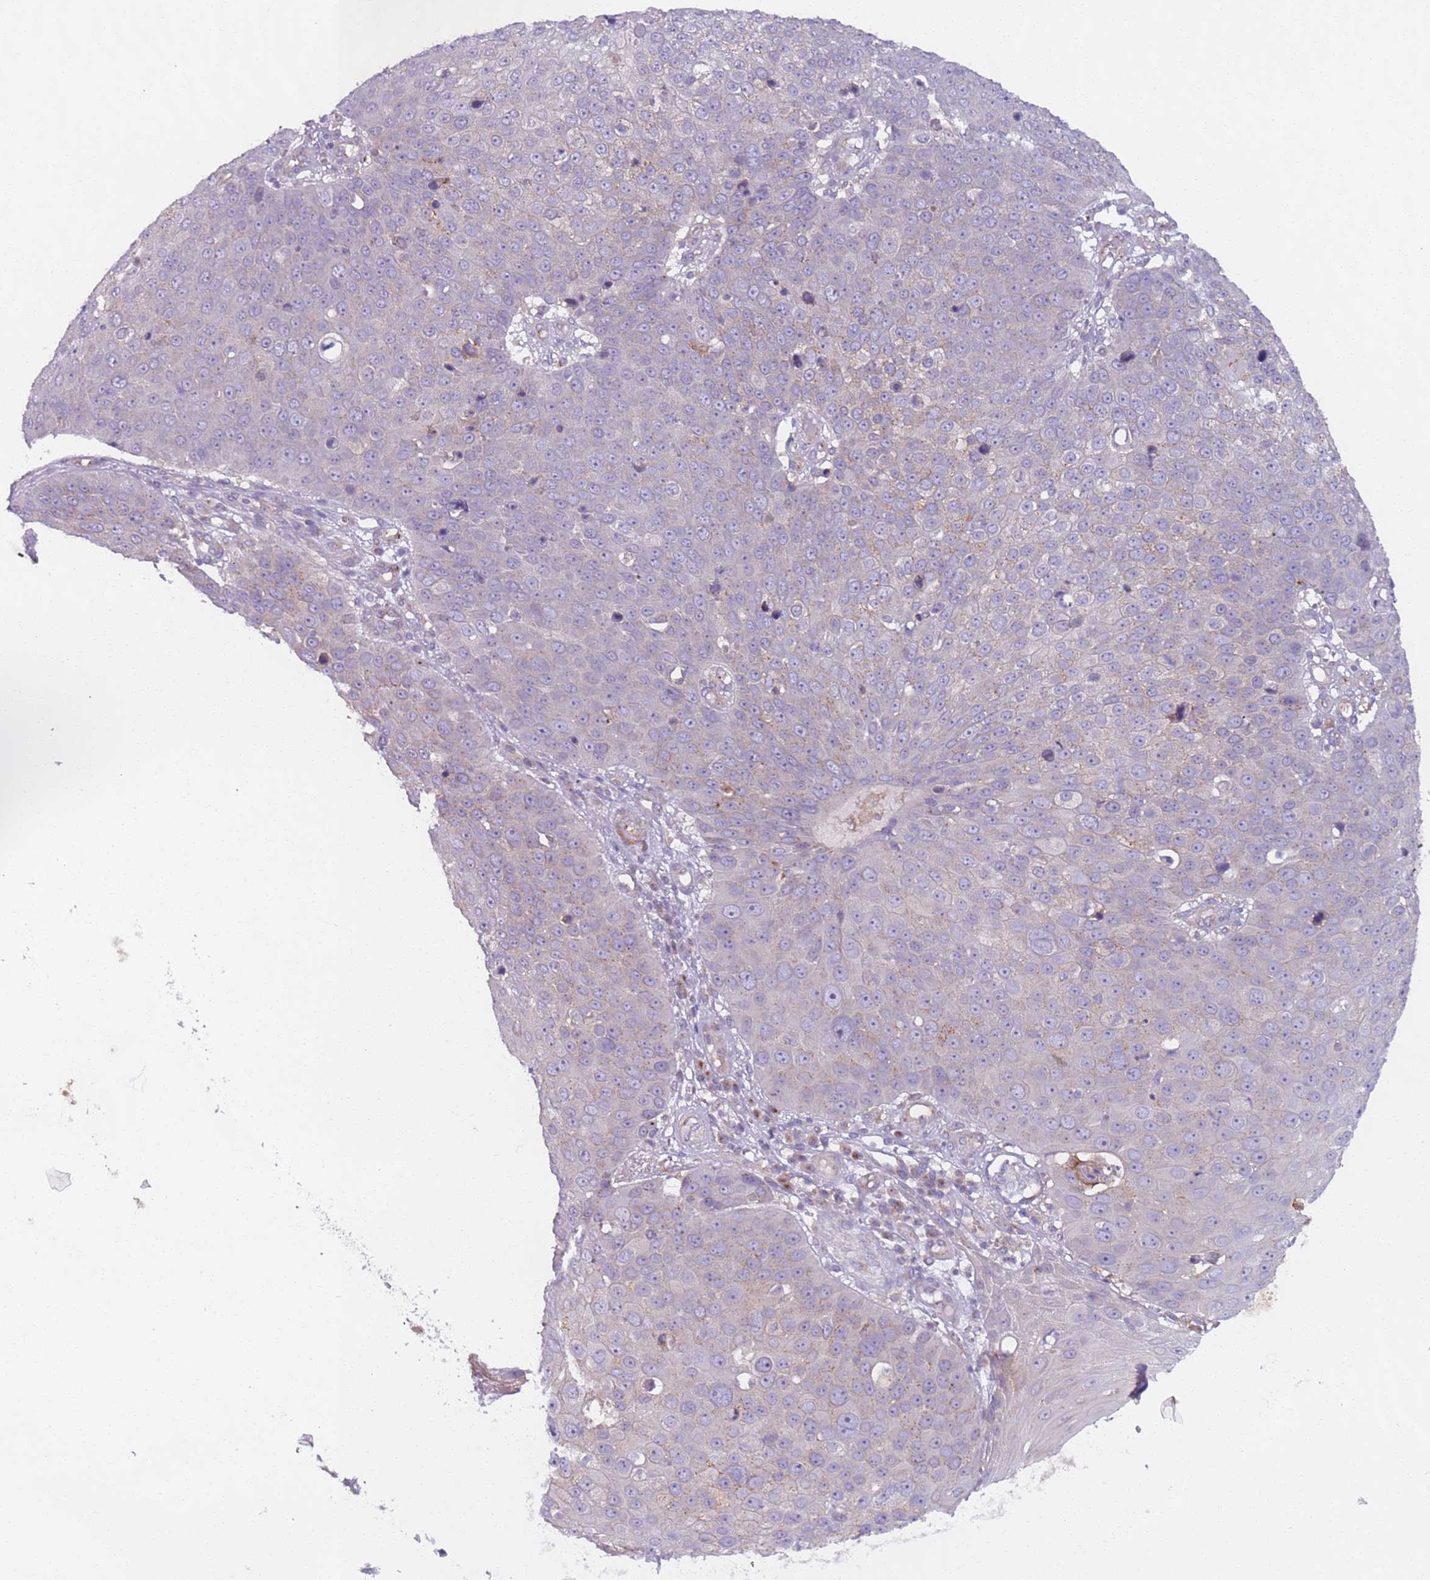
{"staining": {"intensity": "negative", "quantity": "none", "location": "none"}, "tissue": "skin cancer", "cell_type": "Tumor cells", "image_type": "cancer", "snomed": [{"axis": "morphology", "description": "Squamous cell carcinoma, NOS"}, {"axis": "topography", "description": "Skin"}], "caption": "Immunohistochemistry micrograph of neoplastic tissue: squamous cell carcinoma (skin) stained with DAB (3,3'-diaminobenzidine) displays no significant protein expression in tumor cells.", "gene": "AKTIP", "patient": {"sex": "male", "age": 71}}